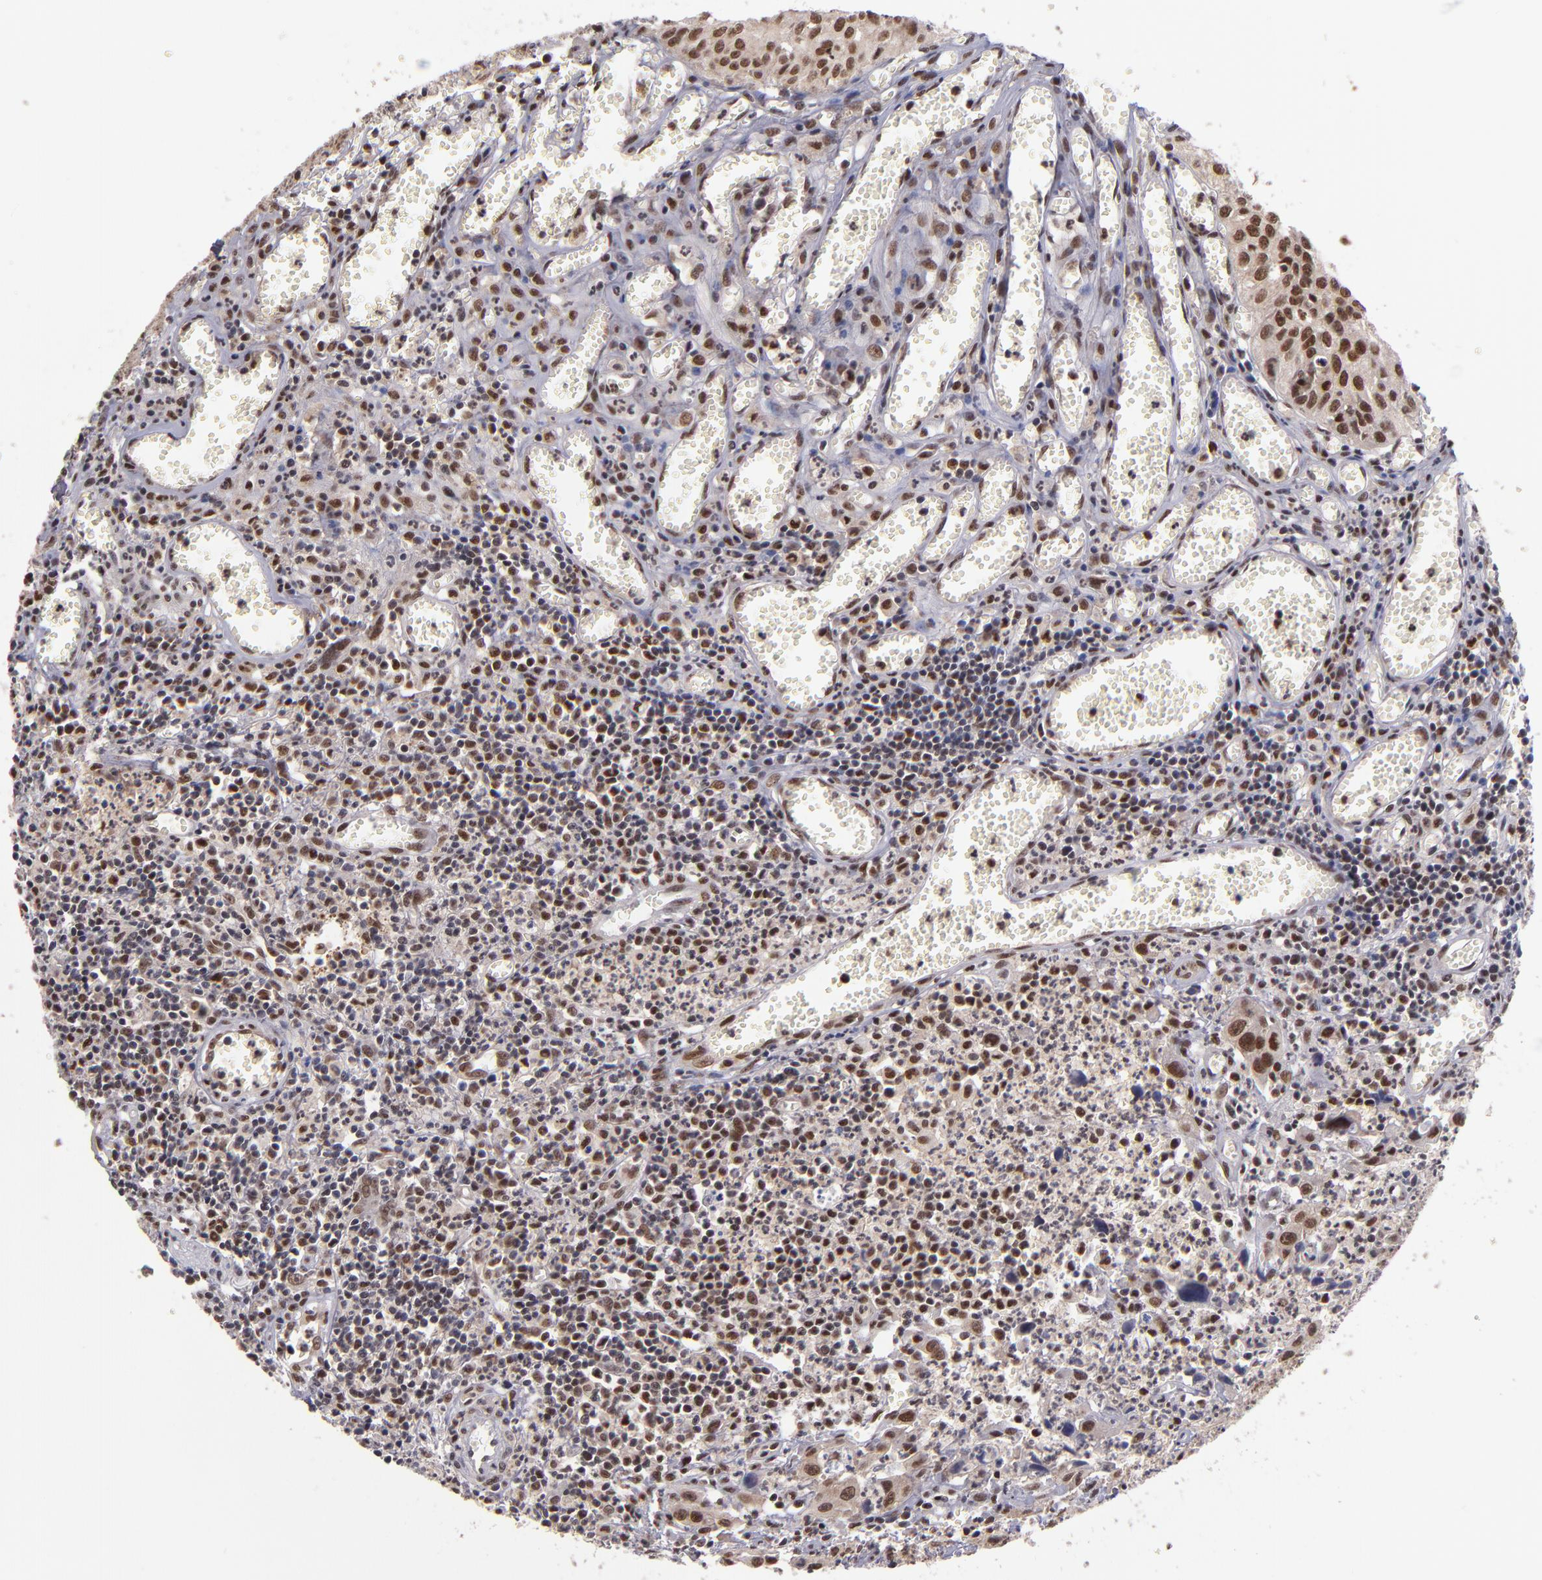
{"staining": {"intensity": "strong", "quantity": ">75%", "location": "nuclear"}, "tissue": "urothelial cancer", "cell_type": "Tumor cells", "image_type": "cancer", "snomed": [{"axis": "morphology", "description": "Urothelial carcinoma, High grade"}, {"axis": "topography", "description": "Urinary bladder"}], "caption": "DAB (3,3'-diaminobenzidine) immunohistochemical staining of high-grade urothelial carcinoma exhibits strong nuclear protein staining in approximately >75% of tumor cells. The staining was performed using DAB, with brown indicating positive protein expression. Nuclei are stained blue with hematoxylin.", "gene": "EP300", "patient": {"sex": "male", "age": 66}}